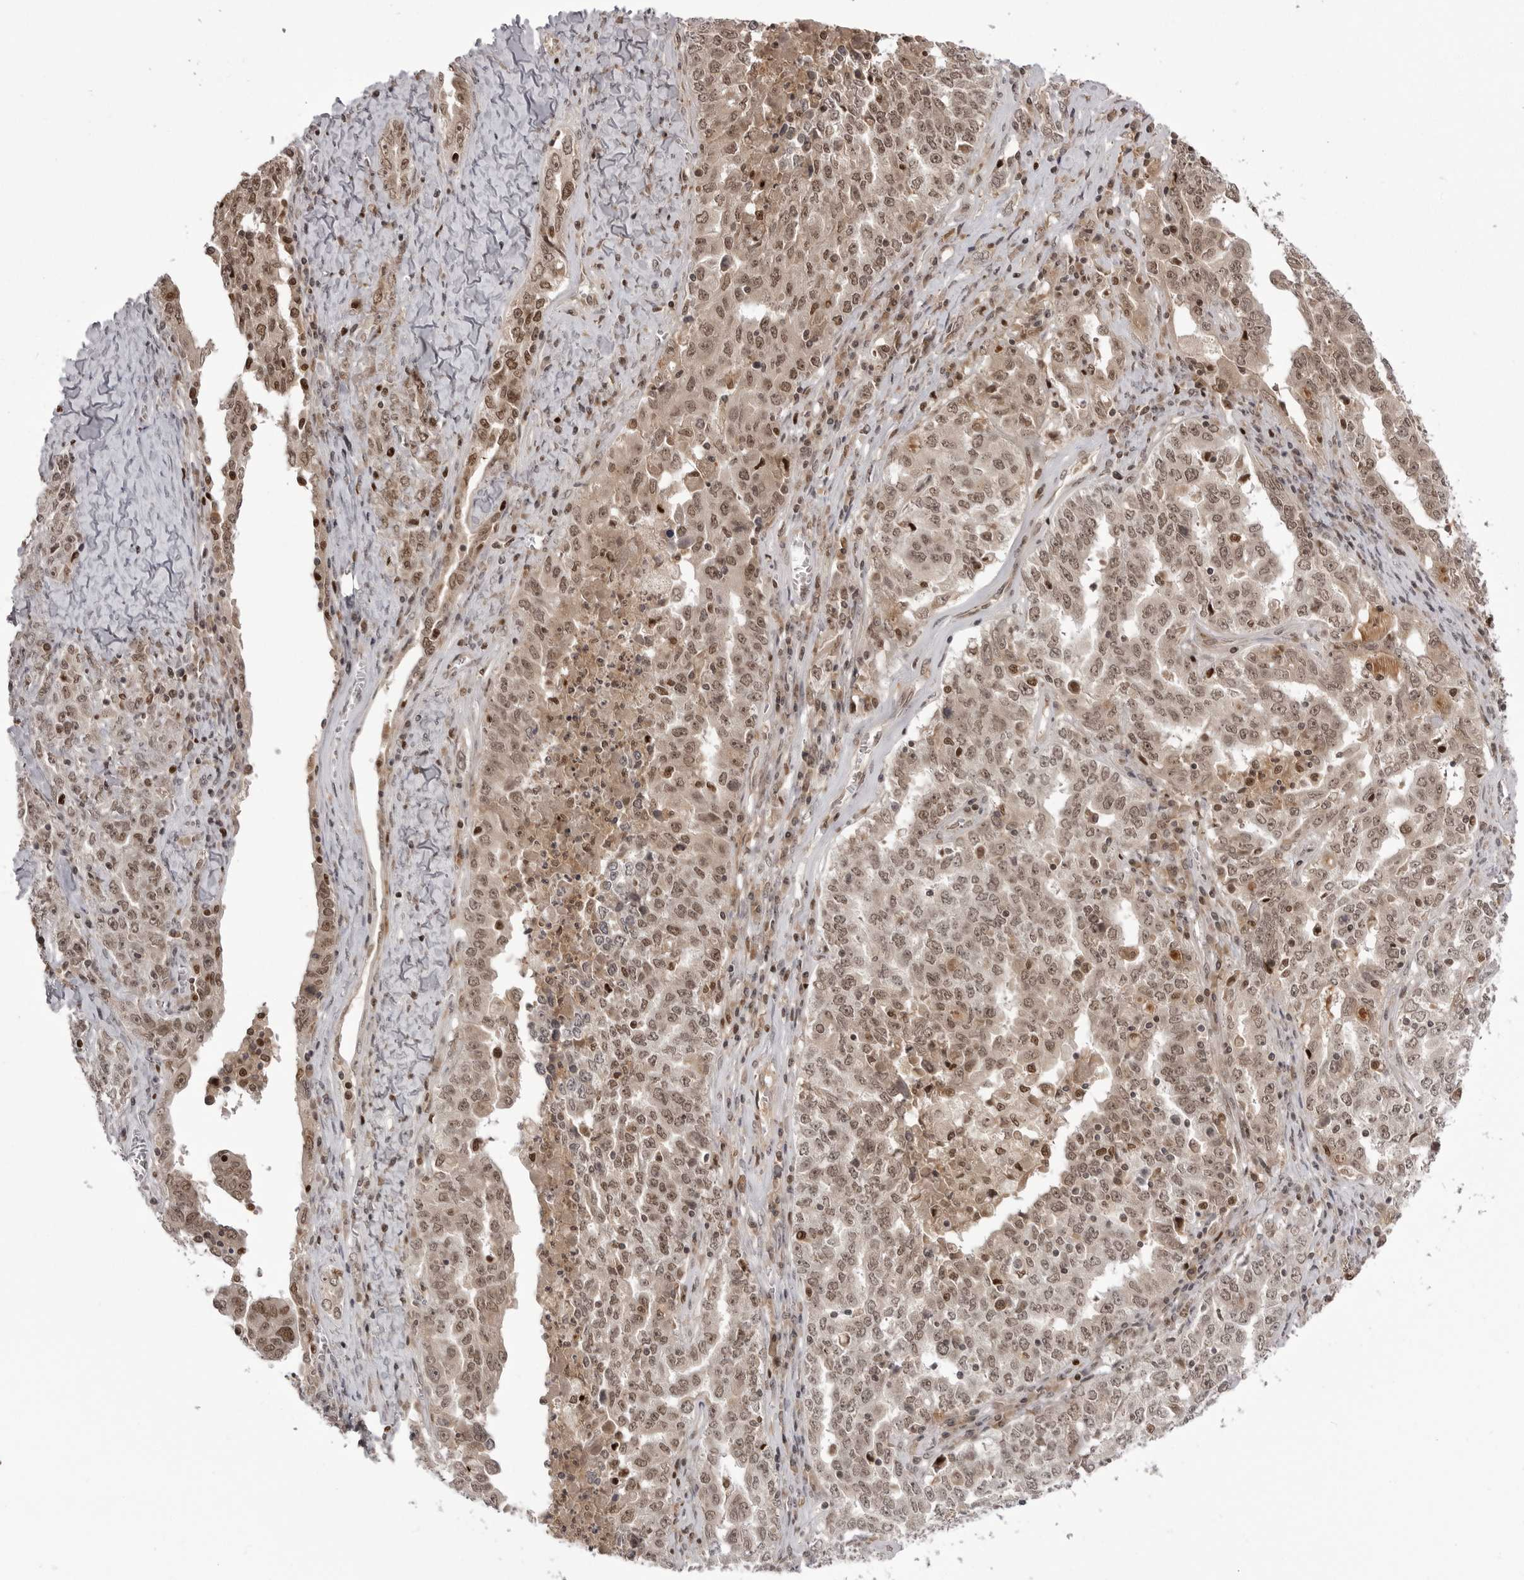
{"staining": {"intensity": "moderate", "quantity": ">75%", "location": "cytoplasmic/membranous,nuclear"}, "tissue": "ovarian cancer", "cell_type": "Tumor cells", "image_type": "cancer", "snomed": [{"axis": "morphology", "description": "Carcinoma, endometroid"}, {"axis": "topography", "description": "Ovary"}], "caption": "IHC image of neoplastic tissue: human endometroid carcinoma (ovarian) stained using immunohistochemistry demonstrates medium levels of moderate protein expression localized specifically in the cytoplasmic/membranous and nuclear of tumor cells, appearing as a cytoplasmic/membranous and nuclear brown color.", "gene": "PTK2B", "patient": {"sex": "female", "age": 62}}